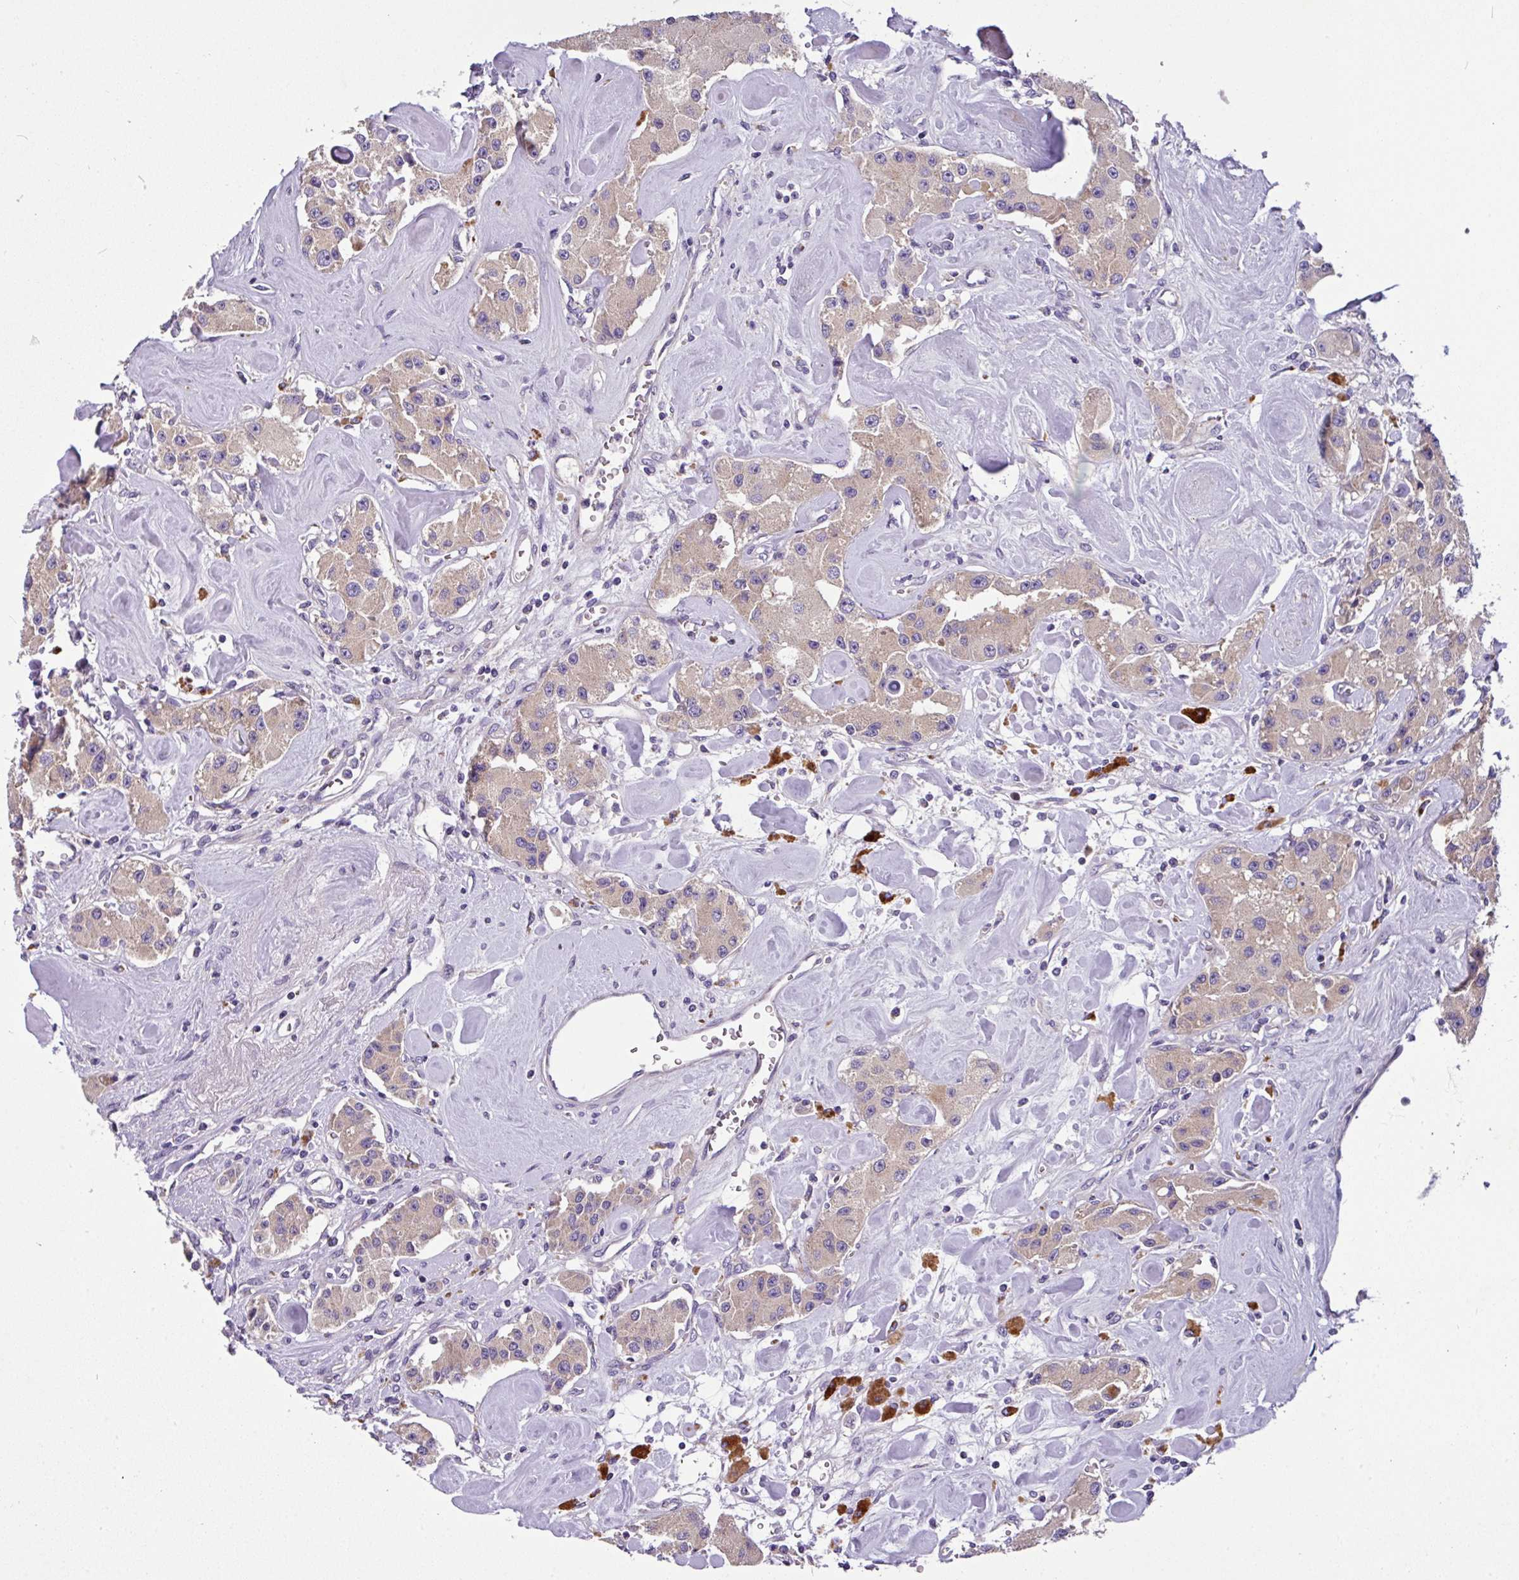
{"staining": {"intensity": "weak", "quantity": ">75%", "location": "cytoplasmic/membranous"}, "tissue": "carcinoid", "cell_type": "Tumor cells", "image_type": "cancer", "snomed": [{"axis": "morphology", "description": "Carcinoid, malignant, NOS"}, {"axis": "topography", "description": "Pancreas"}], "caption": "There is low levels of weak cytoplasmic/membranous expression in tumor cells of carcinoid (malignant), as demonstrated by immunohistochemical staining (brown color).", "gene": "ANXA2R", "patient": {"sex": "male", "age": 41}}